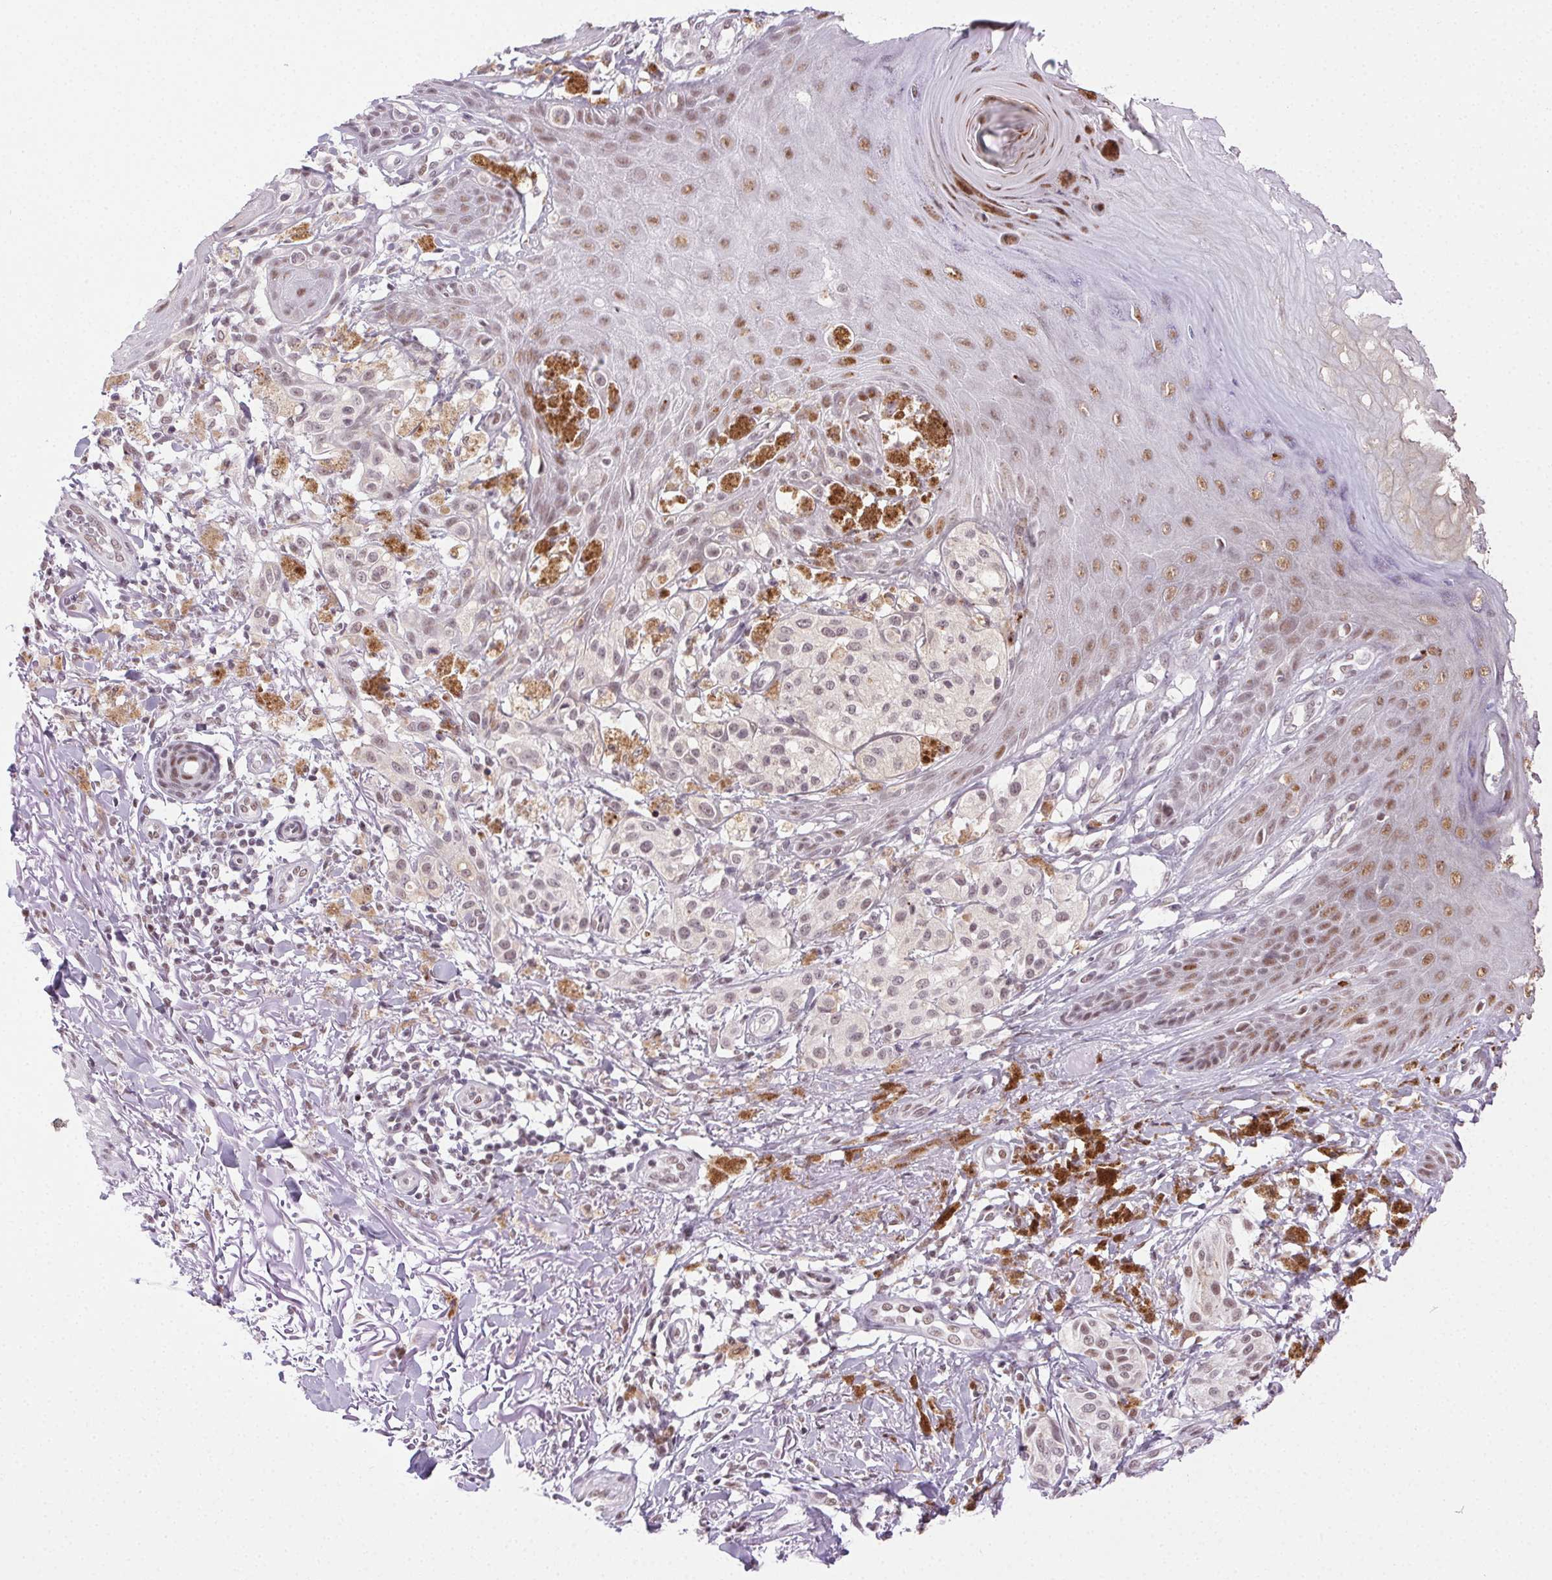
{"staining": {"intensity": "weak", "quantity": "<25%", "location": "nuclear"}, "tissue": "melanoma", "cell_type": "Tumor cells", "image_type": "cancer", "snomed": [{"axis": "morphology", "description": "Malignant melanoma, NOS"}, {"axis": "topography", "description": "Skin"}], "caption": "A photomicrograph of malignant melanoma stained for a protein displays no brown staining in tumor cells. Brightfield microscopy of immunohistochemistry stained with DAB (brown) and hematoxylin (blue), captured at high magnification.", "gene": "TRA2B", "patient": {"sex": "female", "age": 80}}